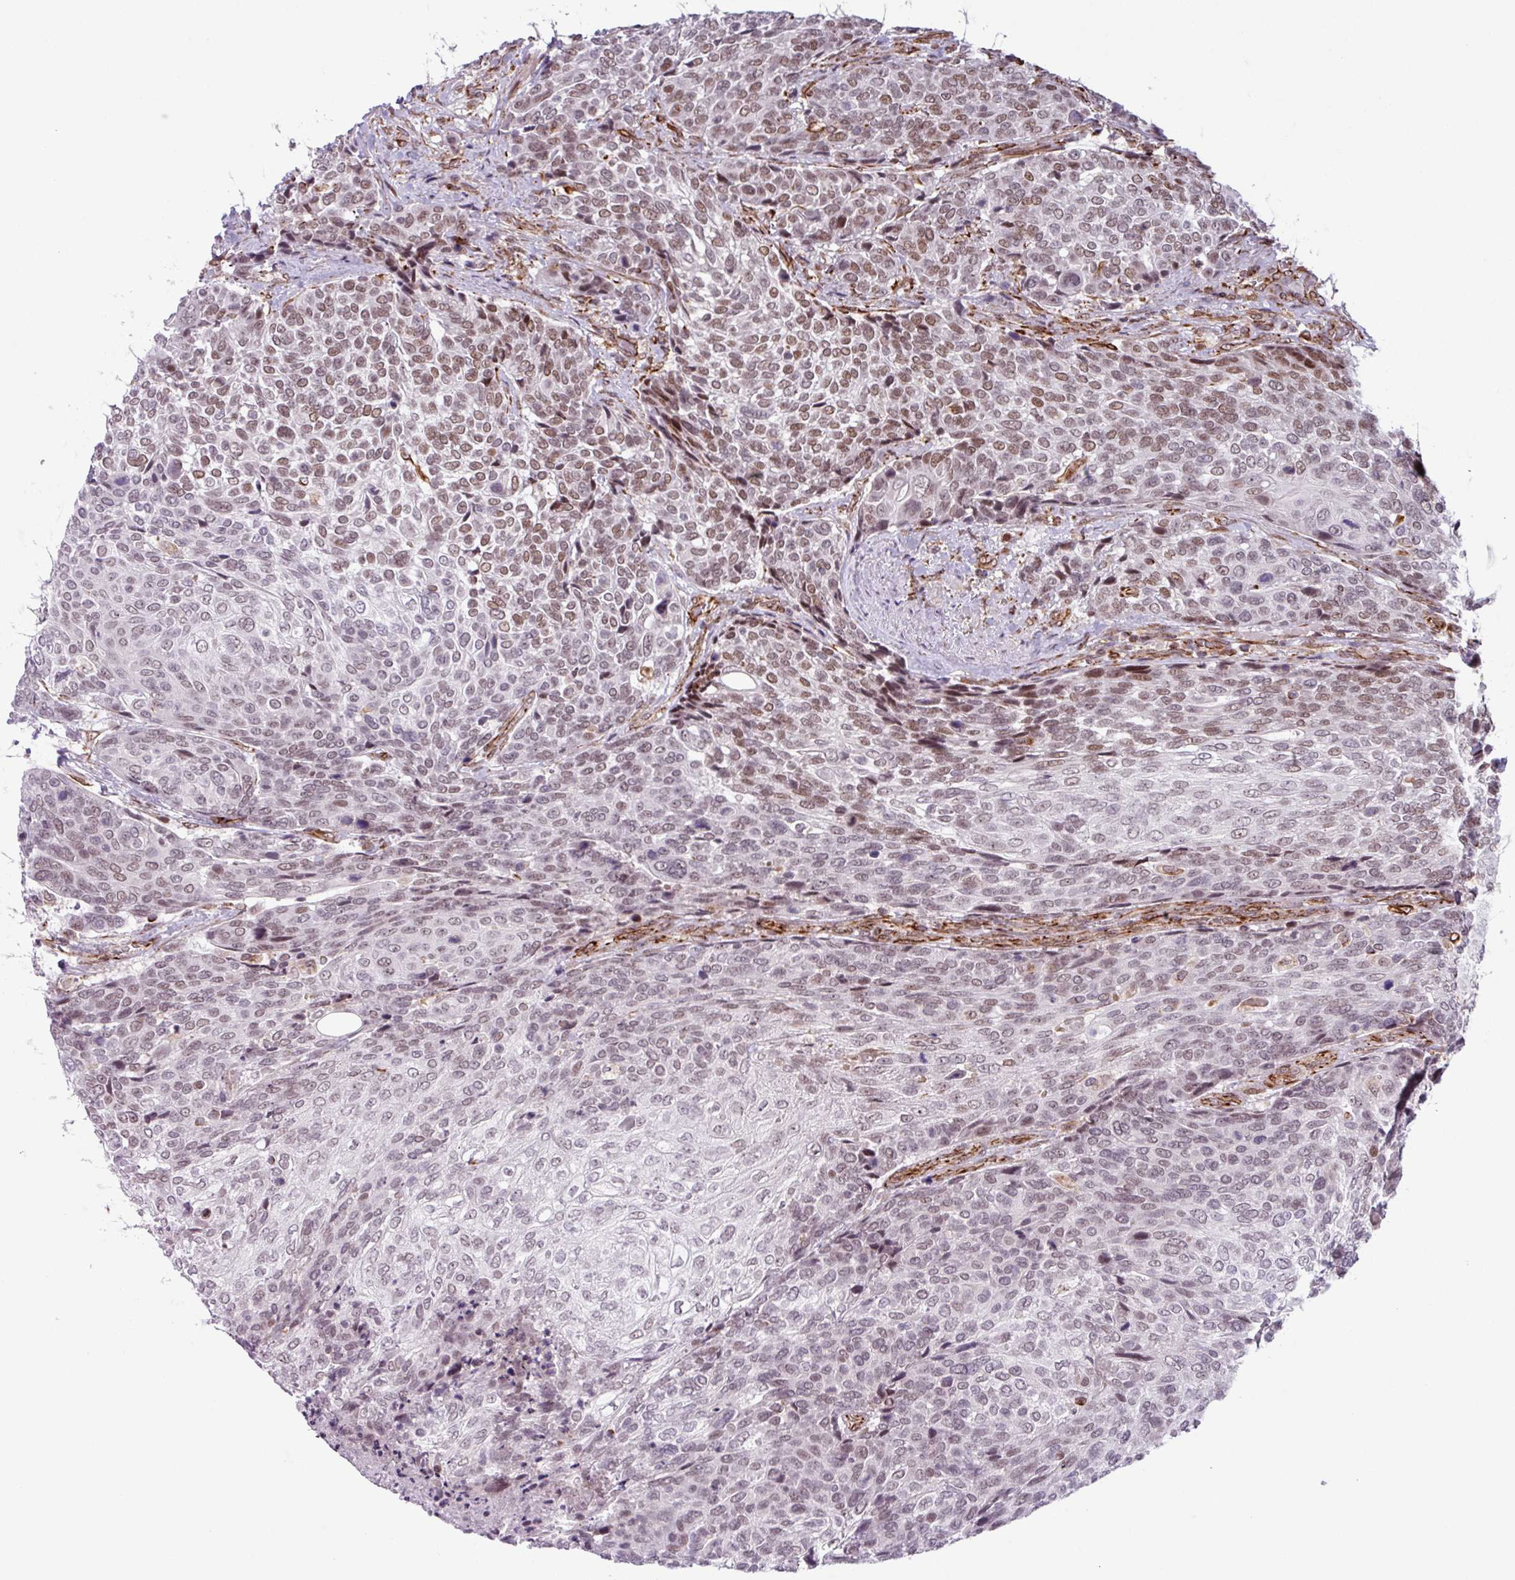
{"staining": {"intensity": "moderate", "quantity": ">75%", "location": "nuclear"}, "tissue": "urothelial cancer", "cell_type": "Tumor cells", "image_type": "cancer", "snomed": [{"axis": "morphology", "description": "Urothelial carcinoma, High grade"}, {"axis": "topography", "description": "Urinary bladder"}], "caption": "Immunohistochemical staining of high-grade urothelial carcinoma reveals medium levels of moderate nuclear protein positivity in approximately >75% of tumor cells.", "gene": "CHD3", "patient": {"sex": "female", "age": 70}}